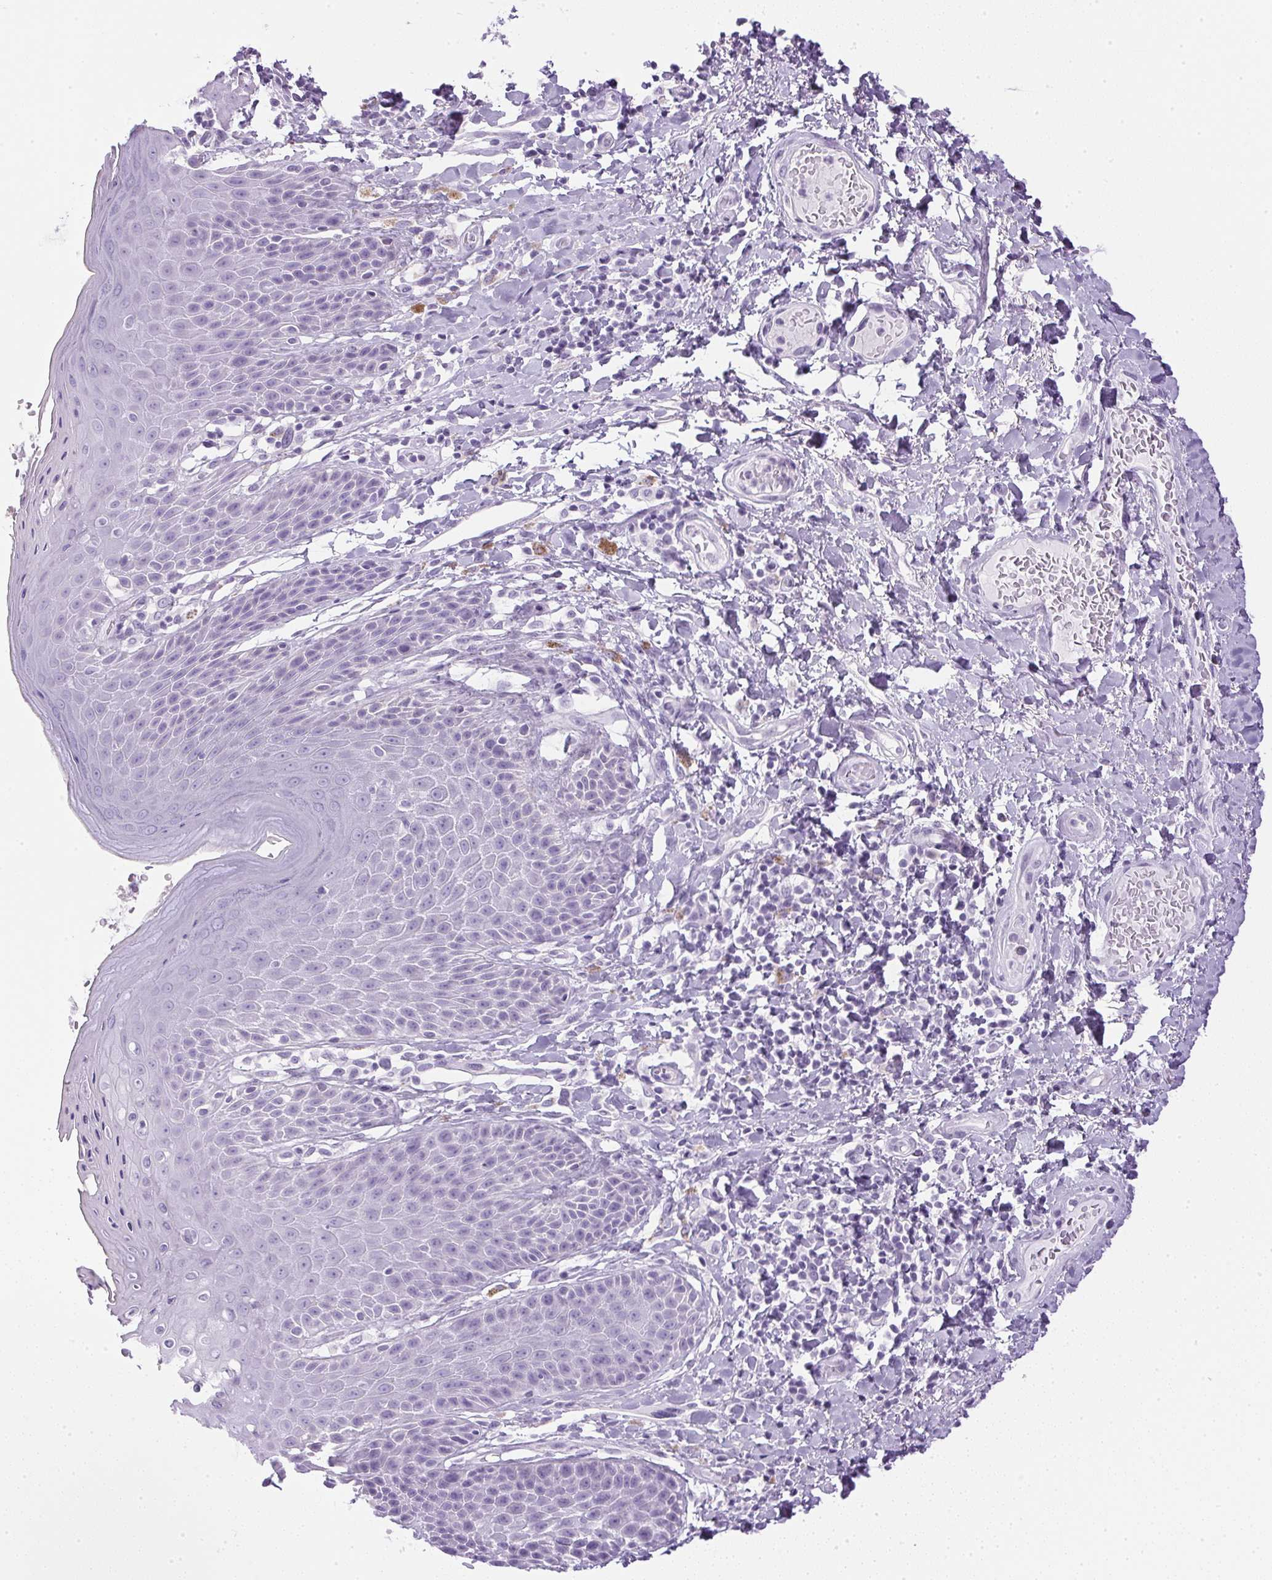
{"staining": {"intensity": "negative", "quantity": "none", "location": "none"}, "tissue": "skin", "cell_type": "Epidermal cells", "image_type": "normal", "snomed": [{"axis": "morphology", "description": "Normal tissue, NOS"}, {"axis": "topography", "description": "Anal"}, {"axis": "topography", "description": "Peripheral nerve tissue"}], "caption": "This is an IHC image of unremarkable human skin. There is no positivity in epidermal cells.", "gene": "CPB1", "patient": {"sex": "male", "age": 51}}